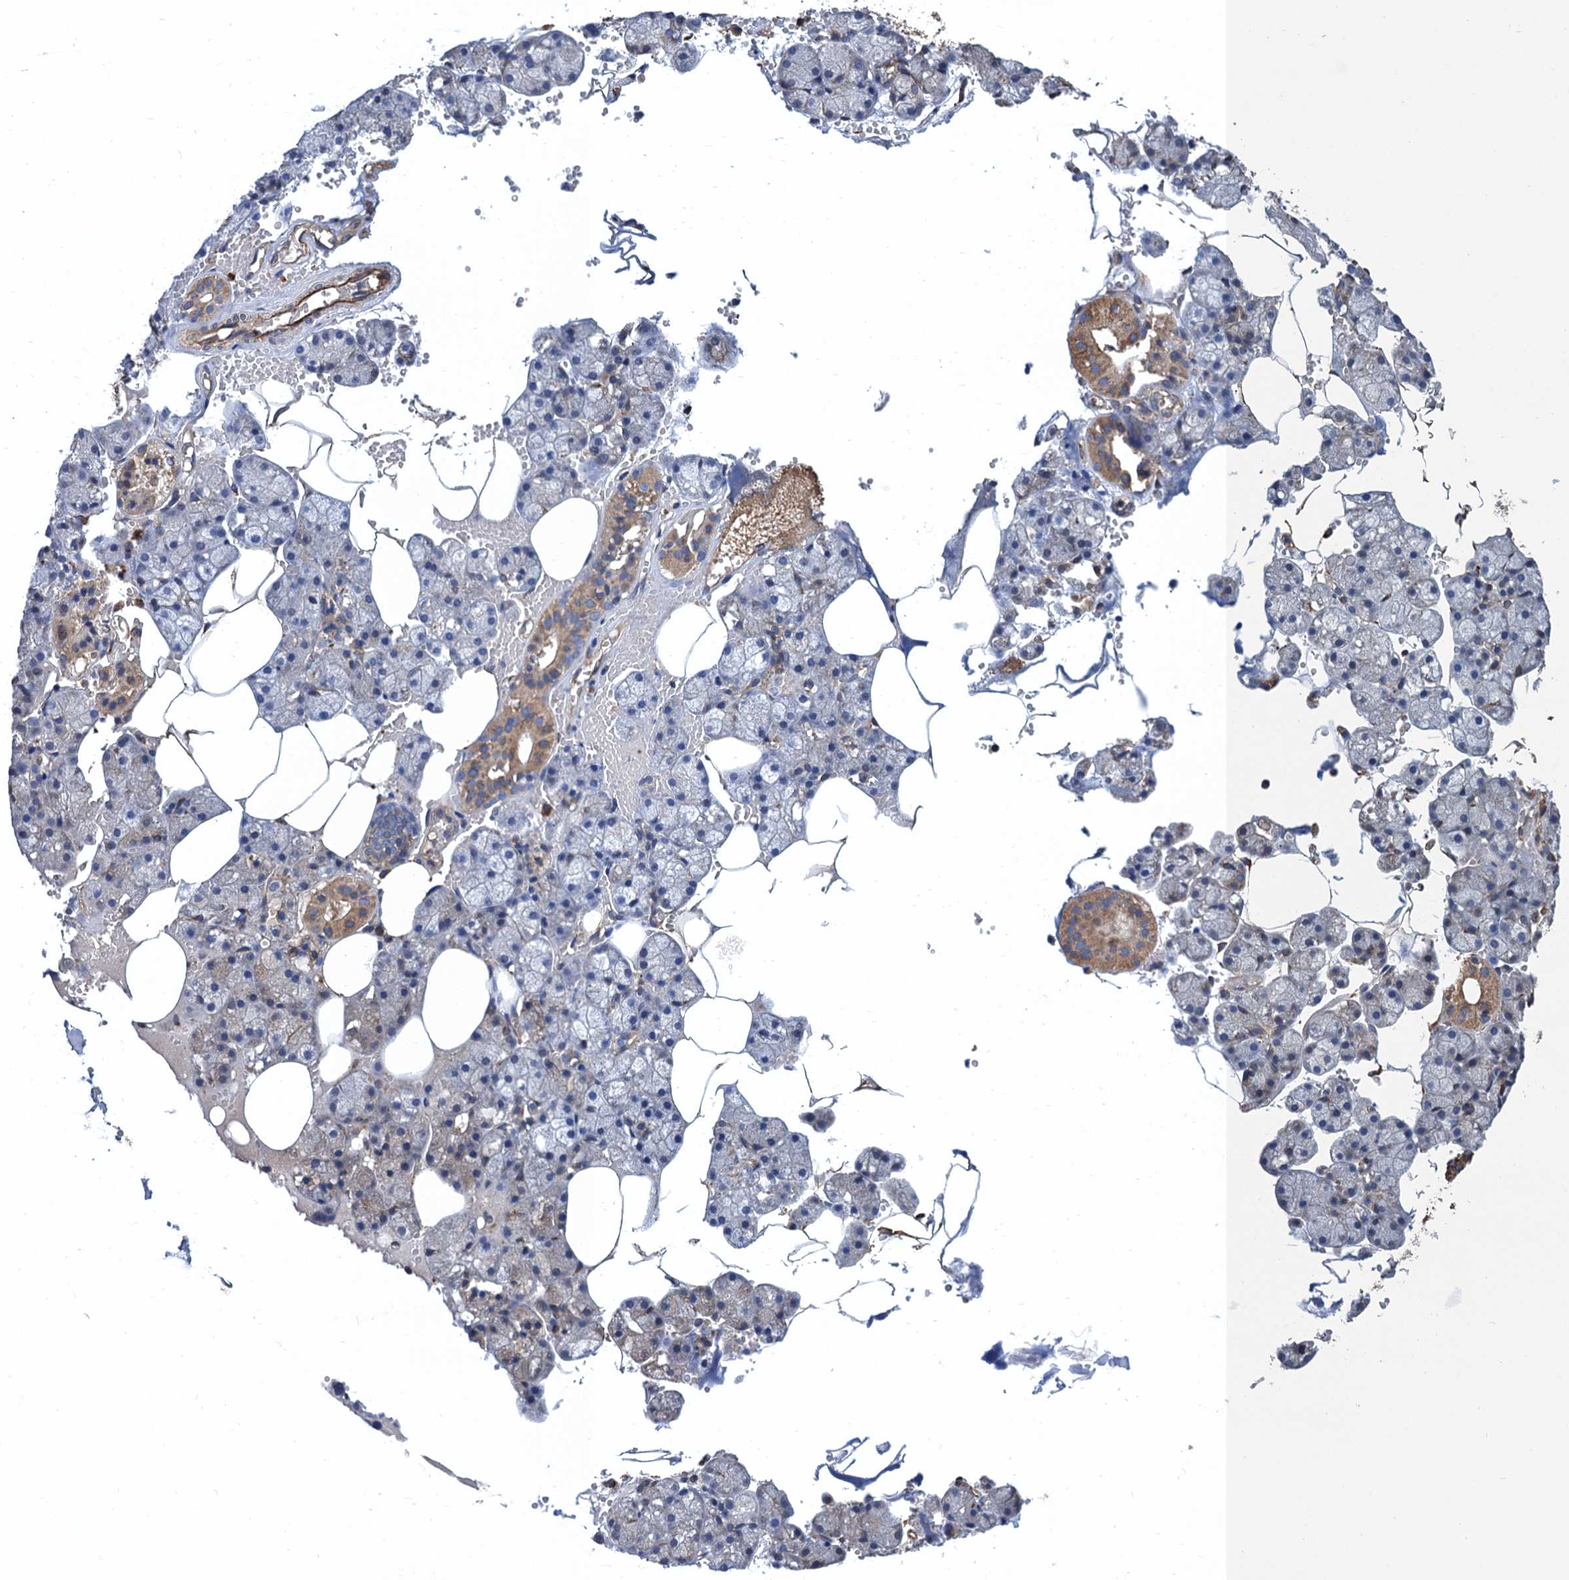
{"staining": {"intensity": "weak", "quantity": "25%-75%", "location": "cytoplasmic/membranous"}, "tissue": "salivary gland", "cell_type": "Glandular cells", "image_type": "normal", "snomed": [{"axis": "morphology", "description": "Normal tissue, NOS"}, {"axis": "topography", "description": "Salivary gland"}], "caption": "The photomicrograph demonstrates staining of benign salivary gland, revealing weak cytoplasmic/membranous protein expression (brown color) within glandular cells.", "gene": "CNNM1", "patient": {"sex": "male", "age": 62}}